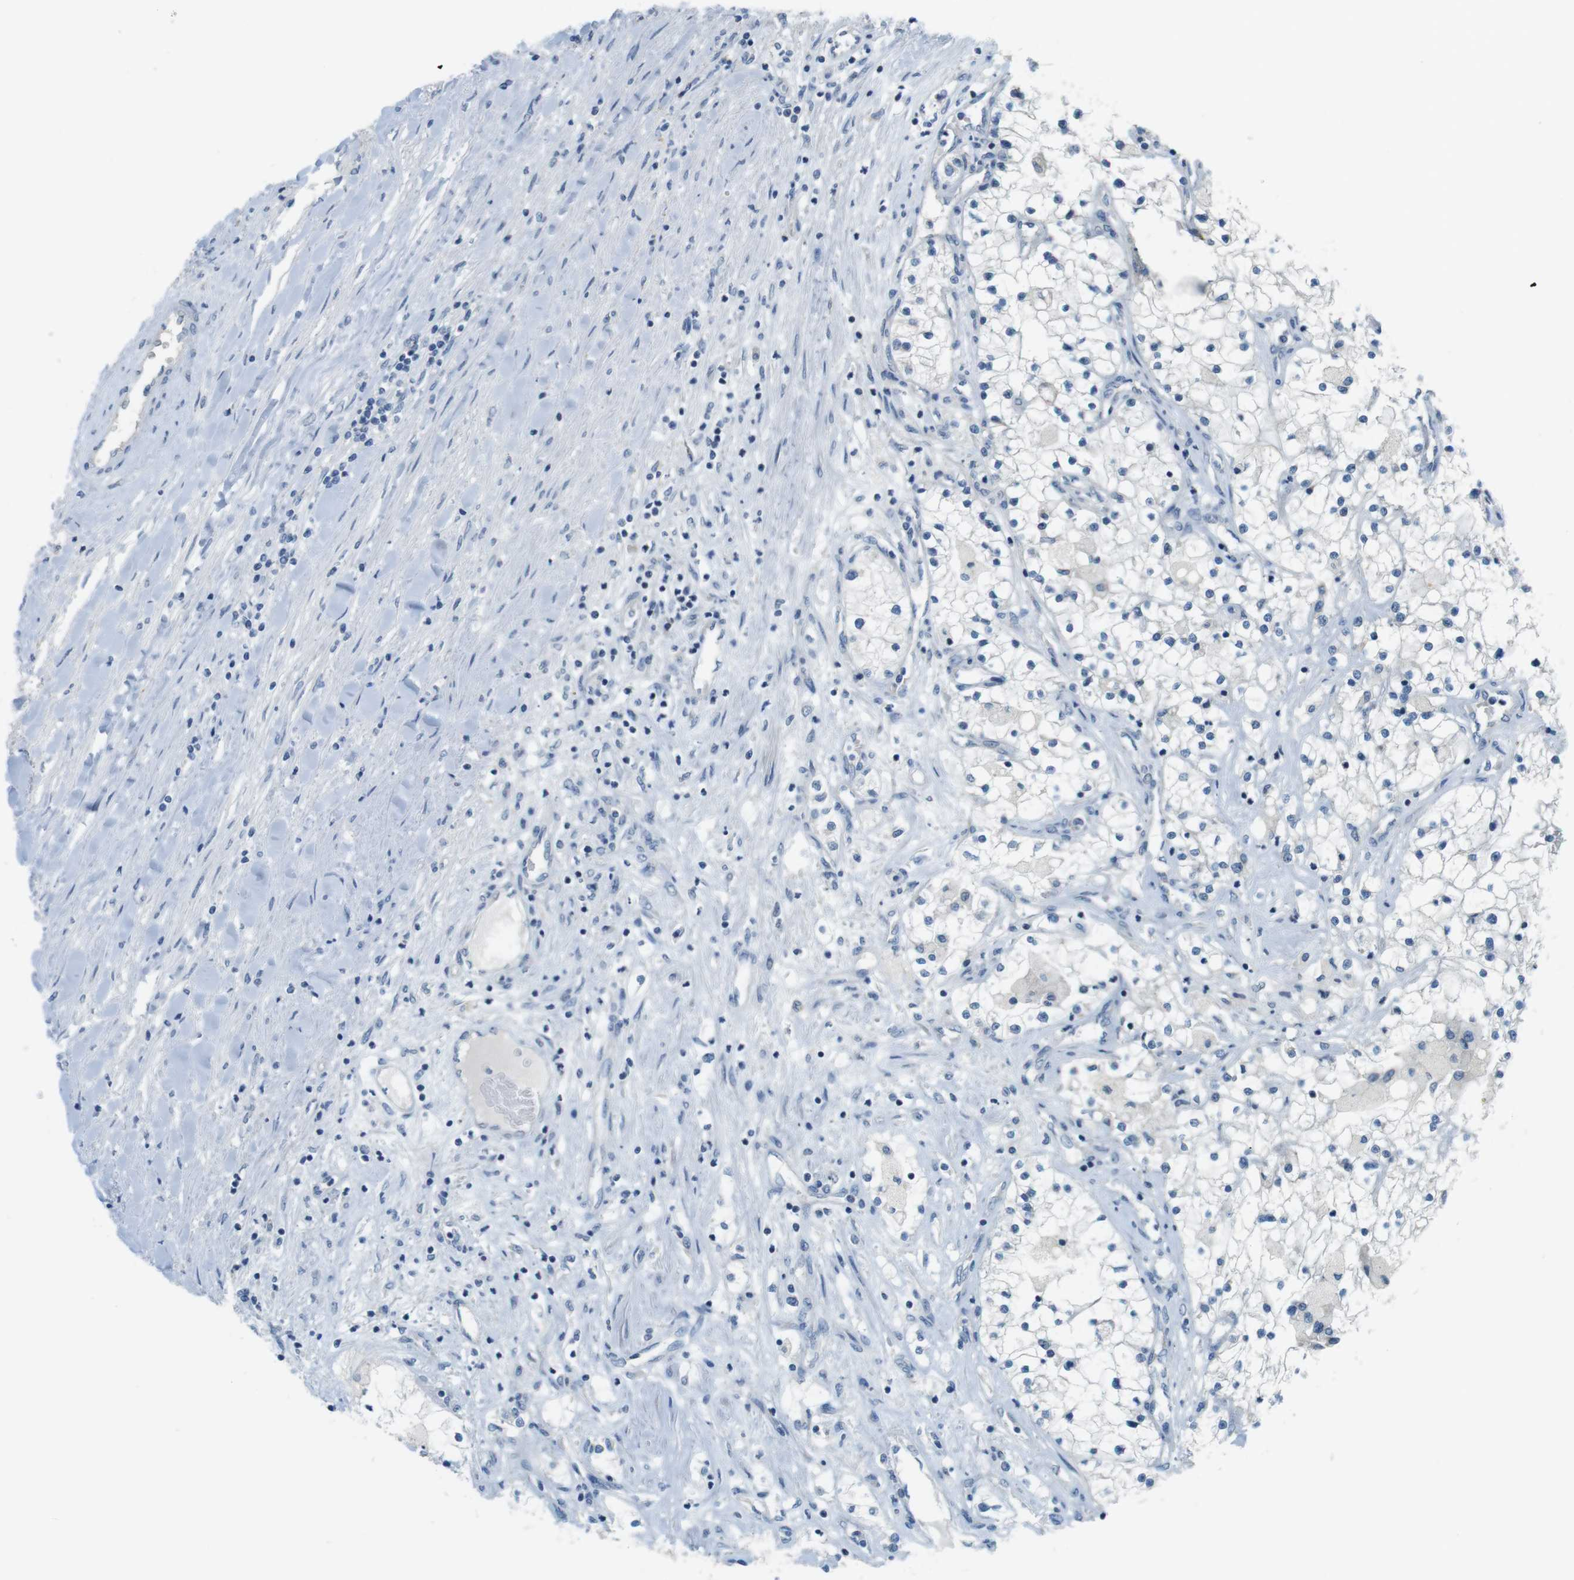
{"staining": {"intensity": "negative", "quantity": "none", "location": "none"}, "tissue": "renal cancer", "cell_type": "Tumor cells", "image_type": "cancer", "snomed": [{"axis": "morphology", "description": "Adenocarcinoma, NOS"}, {"axis": "topography", "description": "Kidney"}], "caption": "Immunohistochemical staining of renal cancer (adenocarcinoma) reveals no significant staining in tumor cells. Nuclei are stained in blue.", "gene": "MUC5B", "patient": {"sex": "male", "age": 68}}